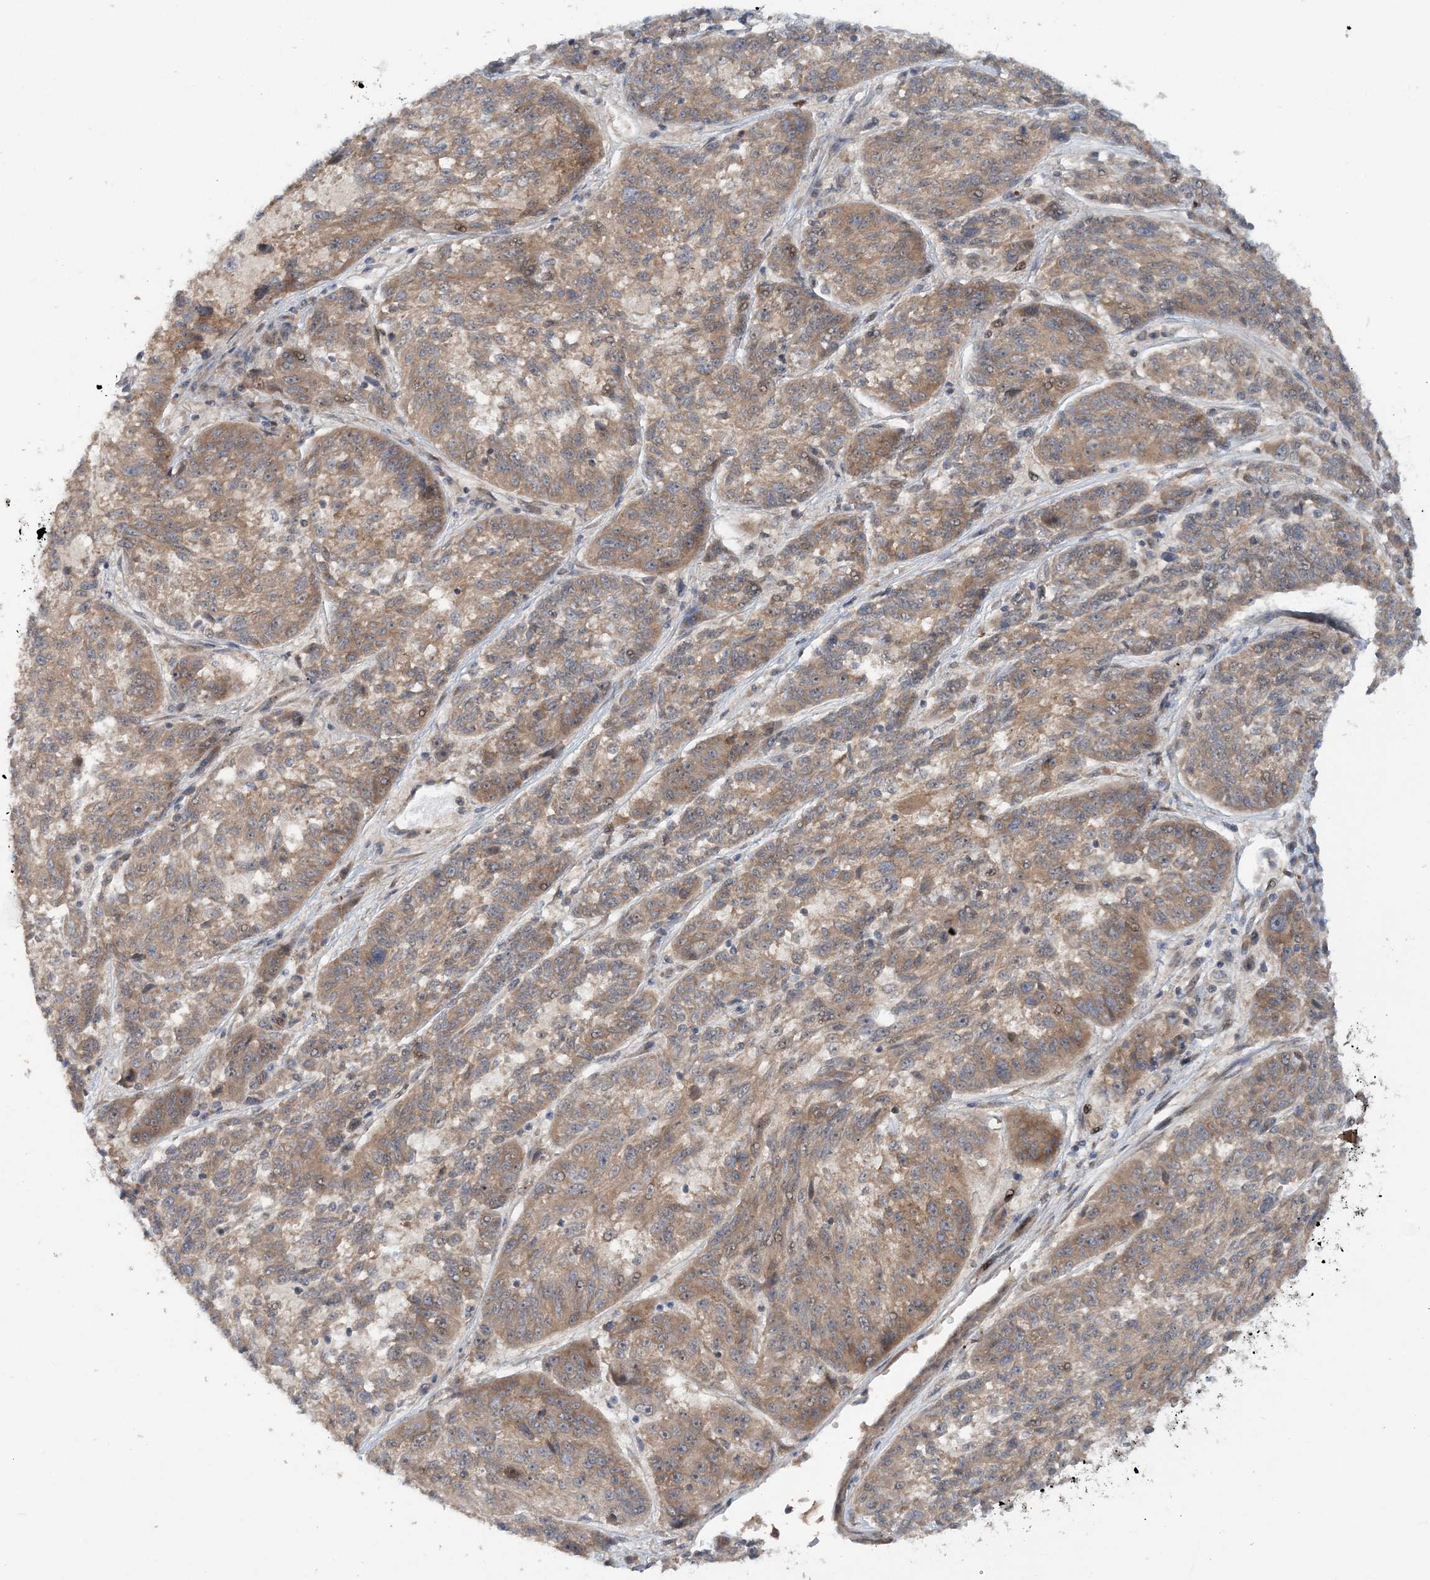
{"staining": {"intensity": "weak", "quantity": ">75%", "location": "cytoplasmic/membranous"}, "tissue": "melanoma", "cell_type": "Tumor cells", "image_type": "cancer", "snomed": [{"axis": "morphology", "description": "Malignant melanoma, NOS"}, {"axis": "topography", "description": "Skin"}], "caption": "Human malignant melanoma stained for a protein (brown) displays weak cytoplasmic/membranous positive positivity in approximately >75% of tumor cells.", "gene": "GEMIN5", "patient": {"sex": "male", "age": 53}}